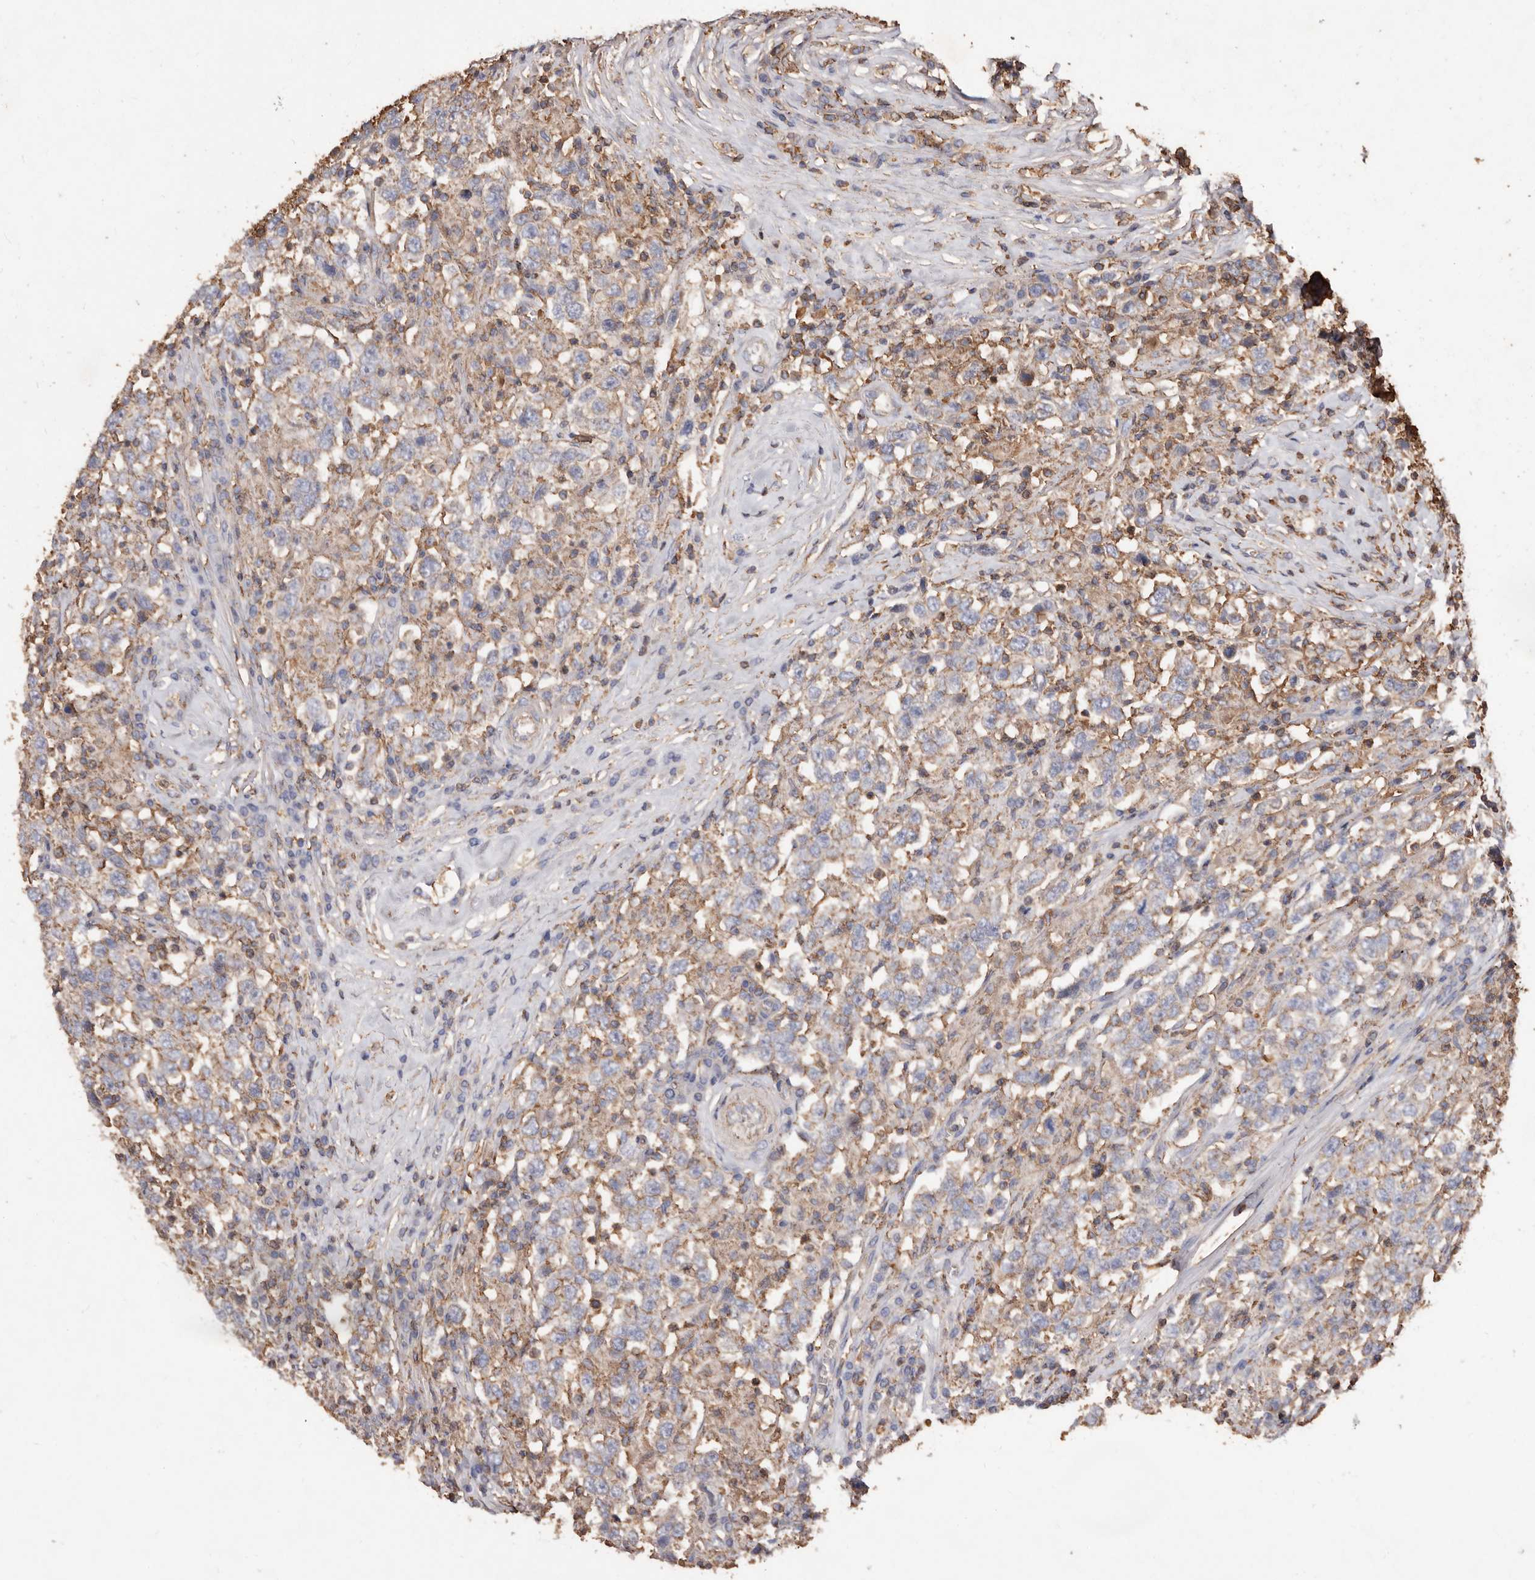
{"staining": {"intensity": "weak", "quantity": "25%-75%", "location": "cytoplasmic/membranous"}, "tissue": "testis cancer", "cell_type": "Tumor cells", "image_type": "cancer", "snomed": [{"axis": "morphology", "description": "Seminoma, NOS"}, {"axis": "topography", "description": "Testis"}], "caption": "Weak cytoplasmic/membranous positivity is appreciated in approximately 25%-75% of tumor cells in testis seminoma. Immunohistochemistry (ihc) stains the protein in brown and the nuclei are stained blue.", "gene": "COQ8B", "patient": {"sex": "male", "age": 41}}